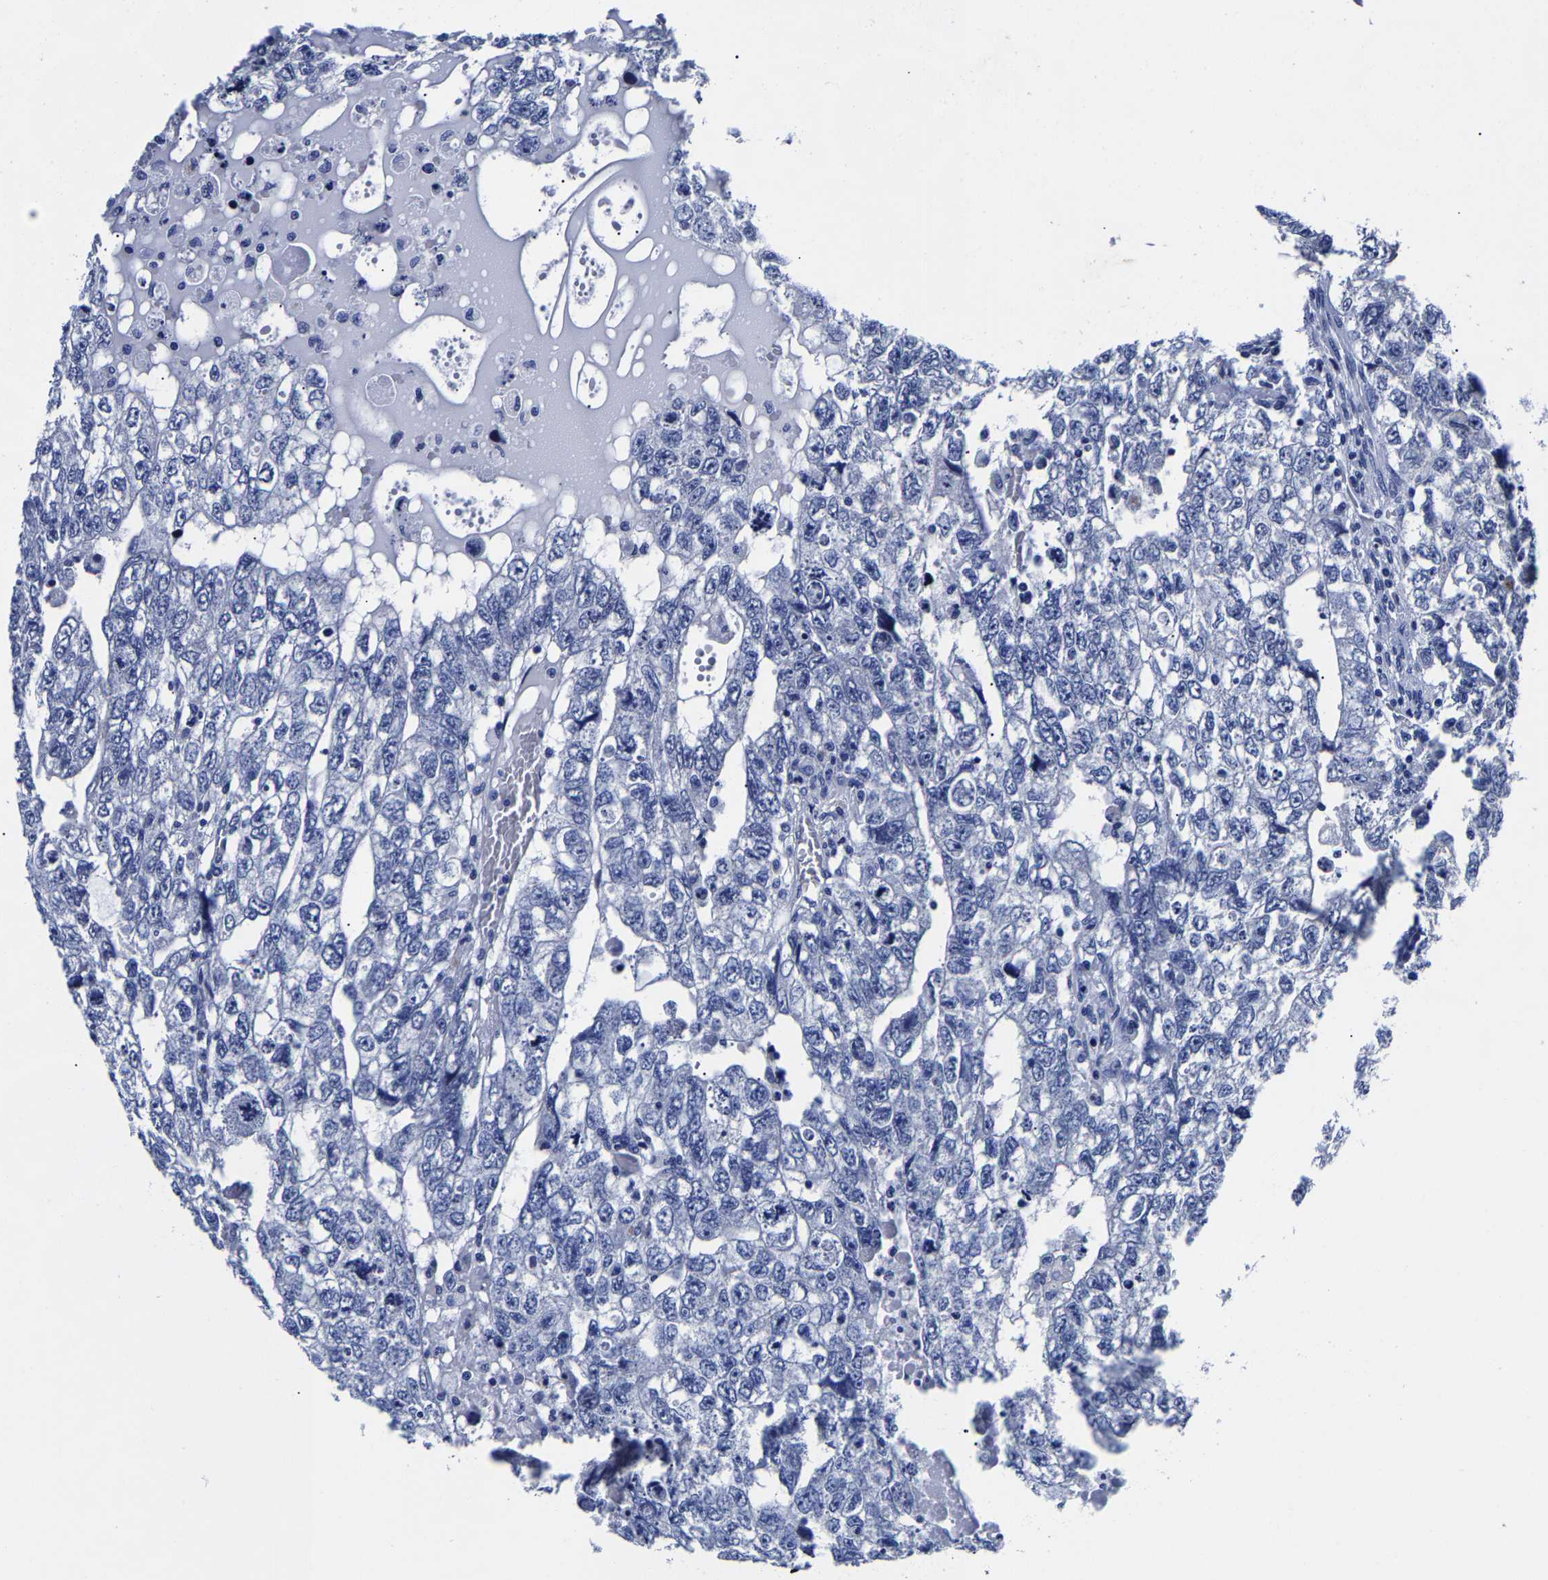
{"staining": {"intensity": "negative", "quantity": "none", "location": "none"}, "tissue": "testis cancer", "cell_type": "Tumor cells", "image_type": "cancer", "snomed": [{"axis": "morphology", "description": "Carcinoma, Embryonal, NOS"}, {"axis": "topography", "description": "Testis"}], "caption": "The IHC micrograph has no significant positivity in tumor cells of testis cancer tissue. (DAB (3,3'-diaminobenzidine) immunohistochemistry visualized using brightfield microscopy, high magnification).", "gene": "CPA2", "patient": {"sex": "male", "age": 36}}